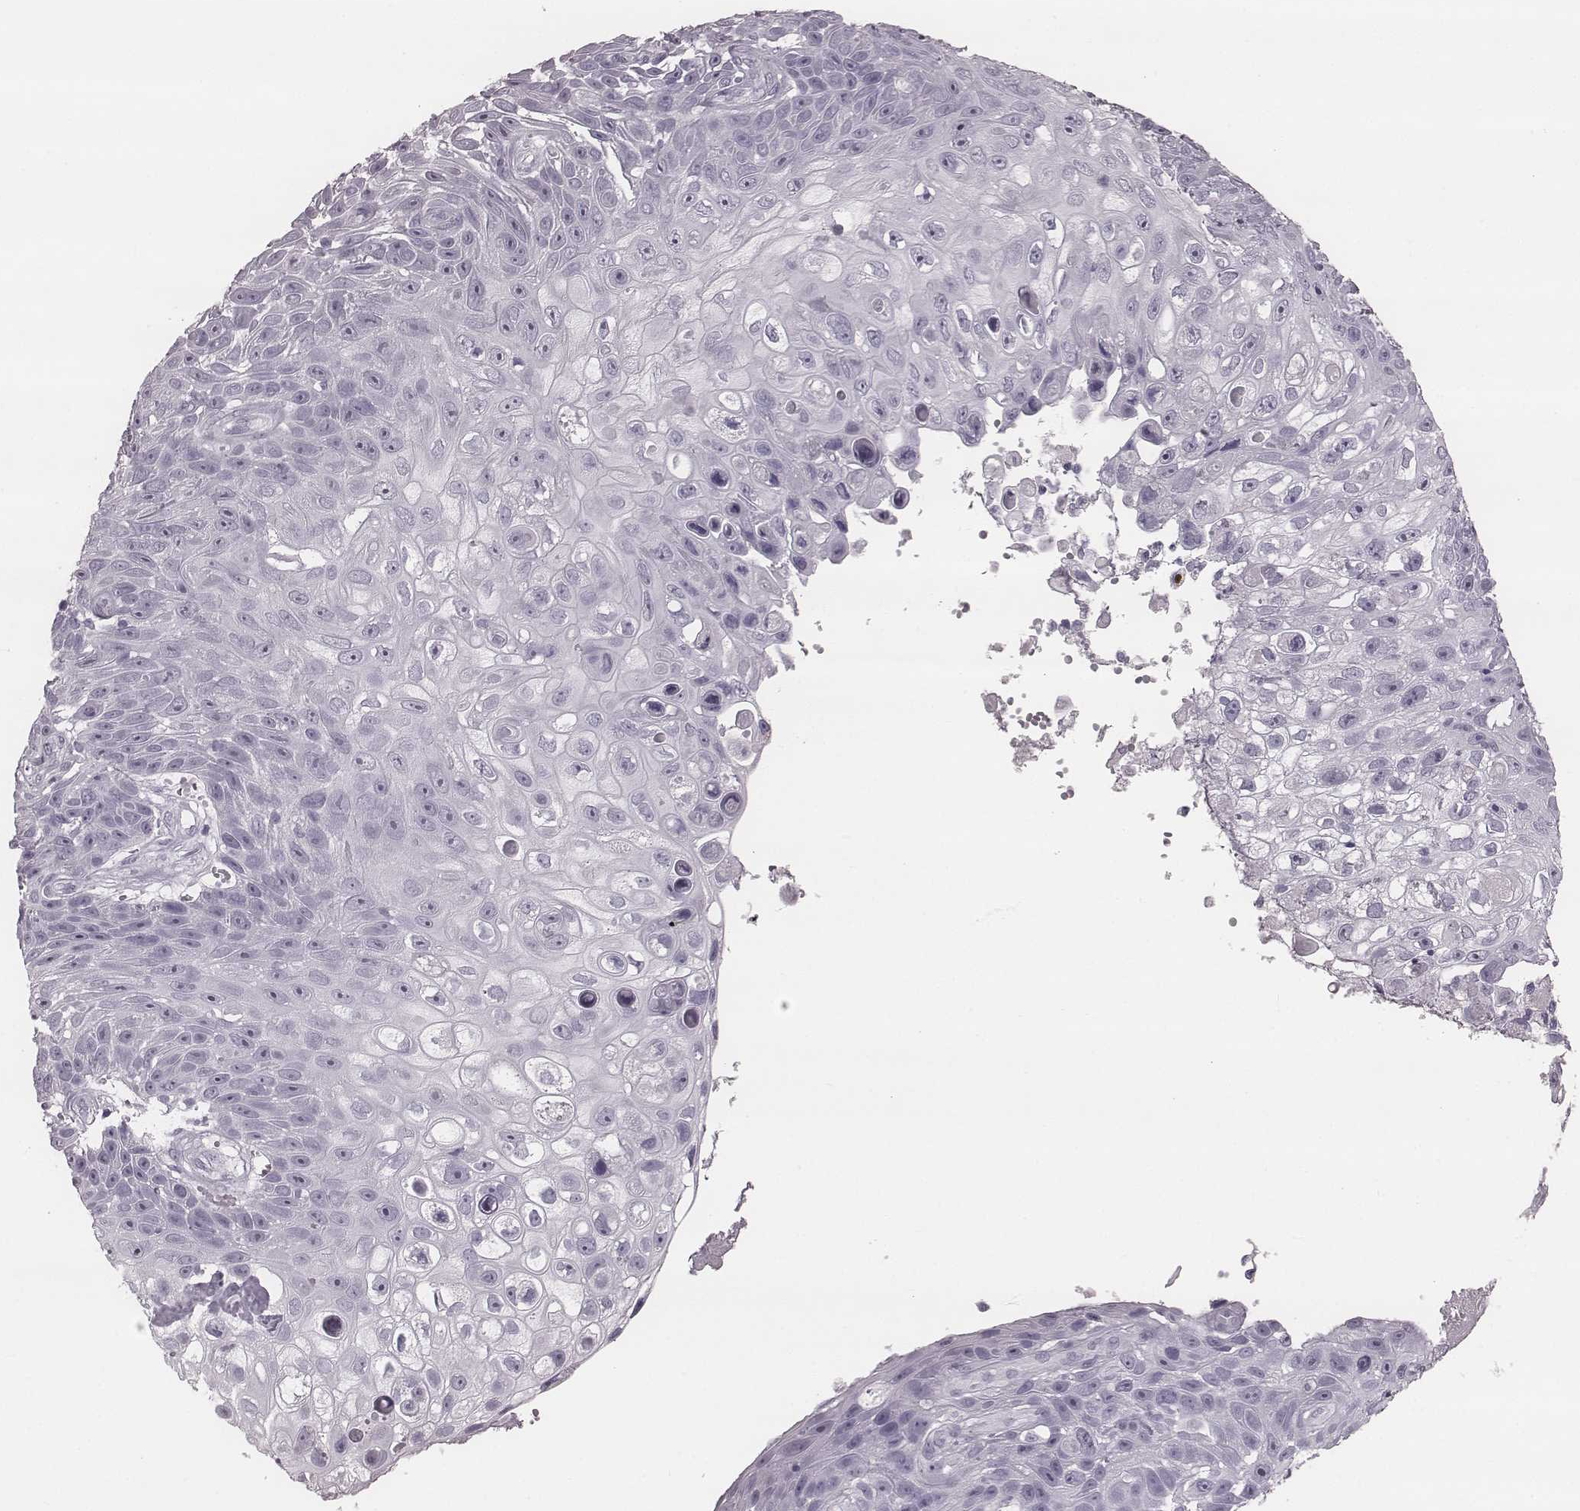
{"staining": {"intensity": "negative", "quantity": "none", "location": "none"}, "tissue": "skin cancer", "cell_type": "Tumor cells", "image_type": "cancer", "snomed": [{"axis": "morphology", "description": "Squamous cell carcinoma, NOS"}, {"axis": "topography", "description": "Skin"}], "caption": "High magnification brightfield microscopy of skin cancer (squamous cell carcinoma) stained with DAB (3,3'-diaminobenzidine) (brown) and counterstained with hematoxylin (blue): tumor cells show no significant positivity.", "gene": "KRT74", "patient": {"sex": "male", "age": 82}}